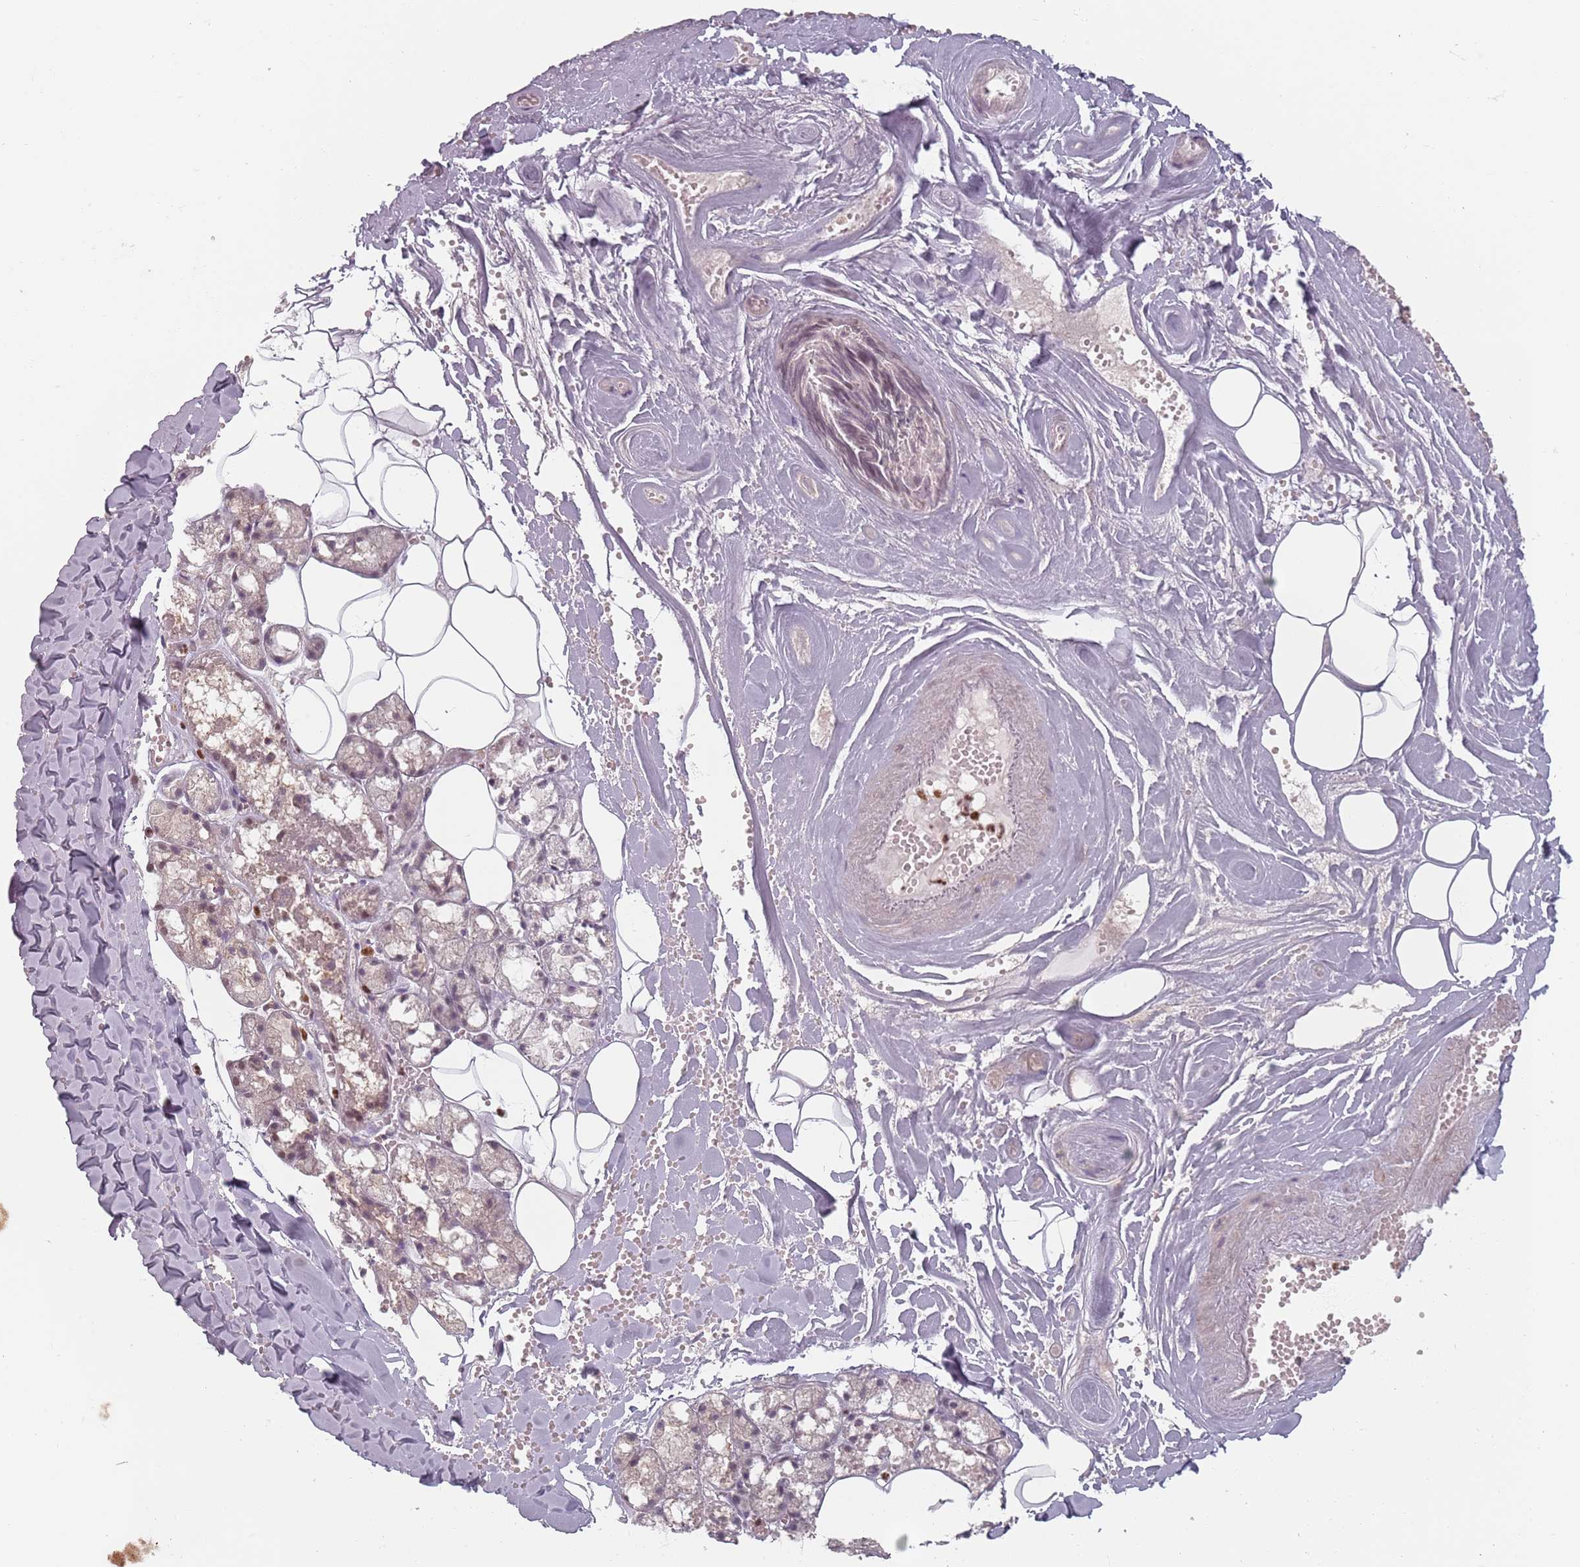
{"staining": {"intensity": "strong", "quantity": "25%-75%", "location": "nuclear"}, "tissue": "salivary gland", "cell_type": "Glandular cells", "image_type": "normal", "snomed": [{"axis": "morphology", "description": "Normal tissue, NOS"}, {"axis": "topography", "description": "Salivary gland"}], "caption": "Protein expression by immunohistochemistry (IHC) shows strong nuclear expression in approximately 25%-75% of glandular cells in normal salivary gland.", "gene": "NUP50", "patient": {"sex": "male", "age": 62}}